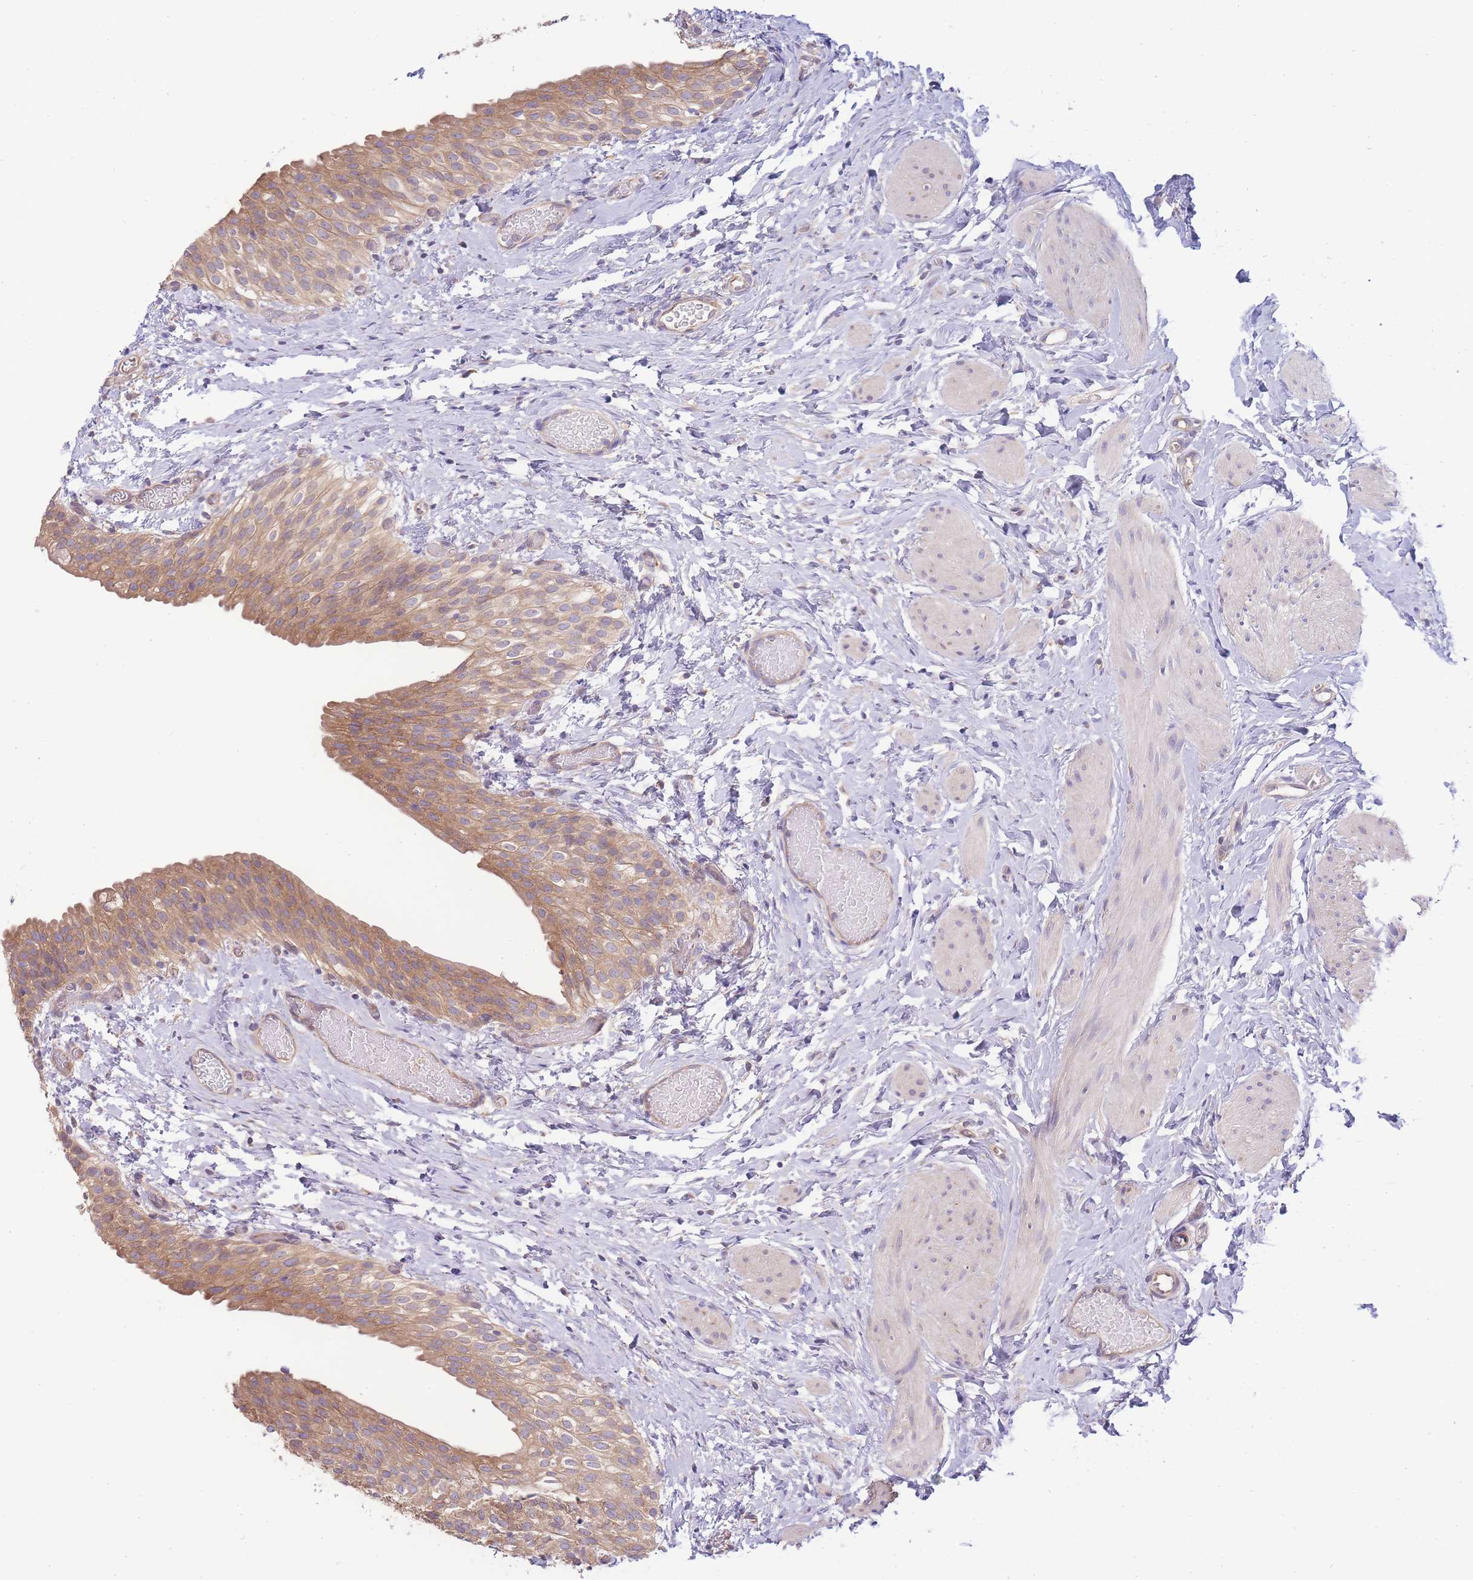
{"staining": {"intensity": "moderate", "quantity": ">75%", "location": "cytoplasmic/membranous"}, "tissue": "urinary bladder", "cell_type": "Urothelial cells", "image_type": "normal", "snomed": [{"axis": "morphology", "description": "Normal tissue, NOS"}, {"axis": "topography", "description": "Urinary bladder"}], "caption": "Immunohistochemistry histopathology image of benign urinary bladder stained for a protein (brown), which exhibits medium levels of moderate cytoplasmic/membranous positivity in about >75% of urothelial cells.", "gene": "BEX1", "patient": {"sex": "male", "age": 1}}